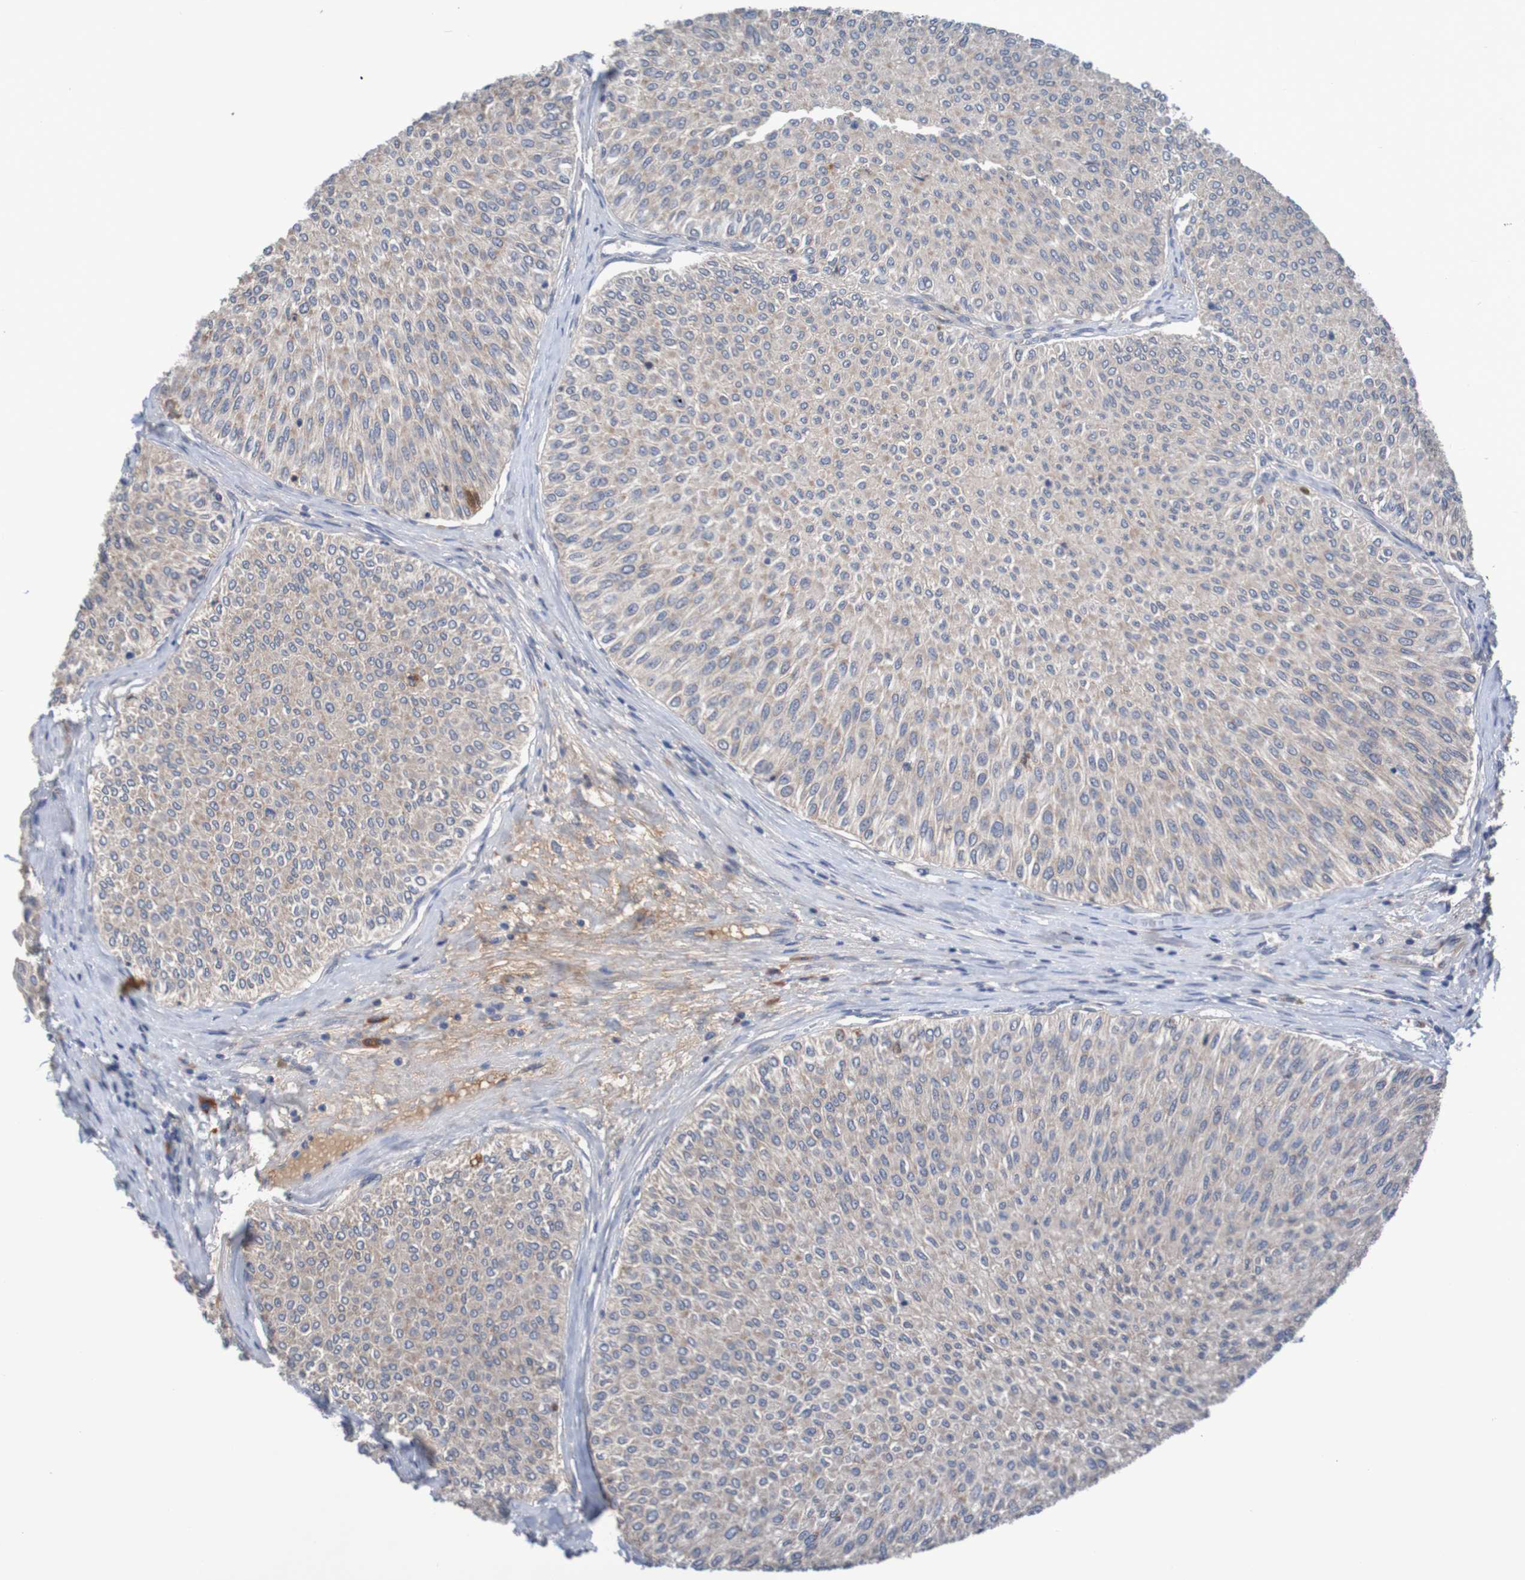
{"staining": {"intensity": "weak", "quantity": ">75%", "location": "cytoplasmic/membranous"}, "tissue": "urothelial cancer", "cell_type": "Tumor cells", "image_type": "cancer", "snomed": [{"axis": "morphology", "description": "Urothelial carcinoma, Low grade"}, {"axis": "topography", "description": "Urinary bladder"}], "caption": "A brown stain shows weak cytoplasmic/membranous expression of a protein in urothelial carcinoma (low-grade) tumor cells.", "gene": "LTA", "patient": {"sex": "male", "age": 78}}